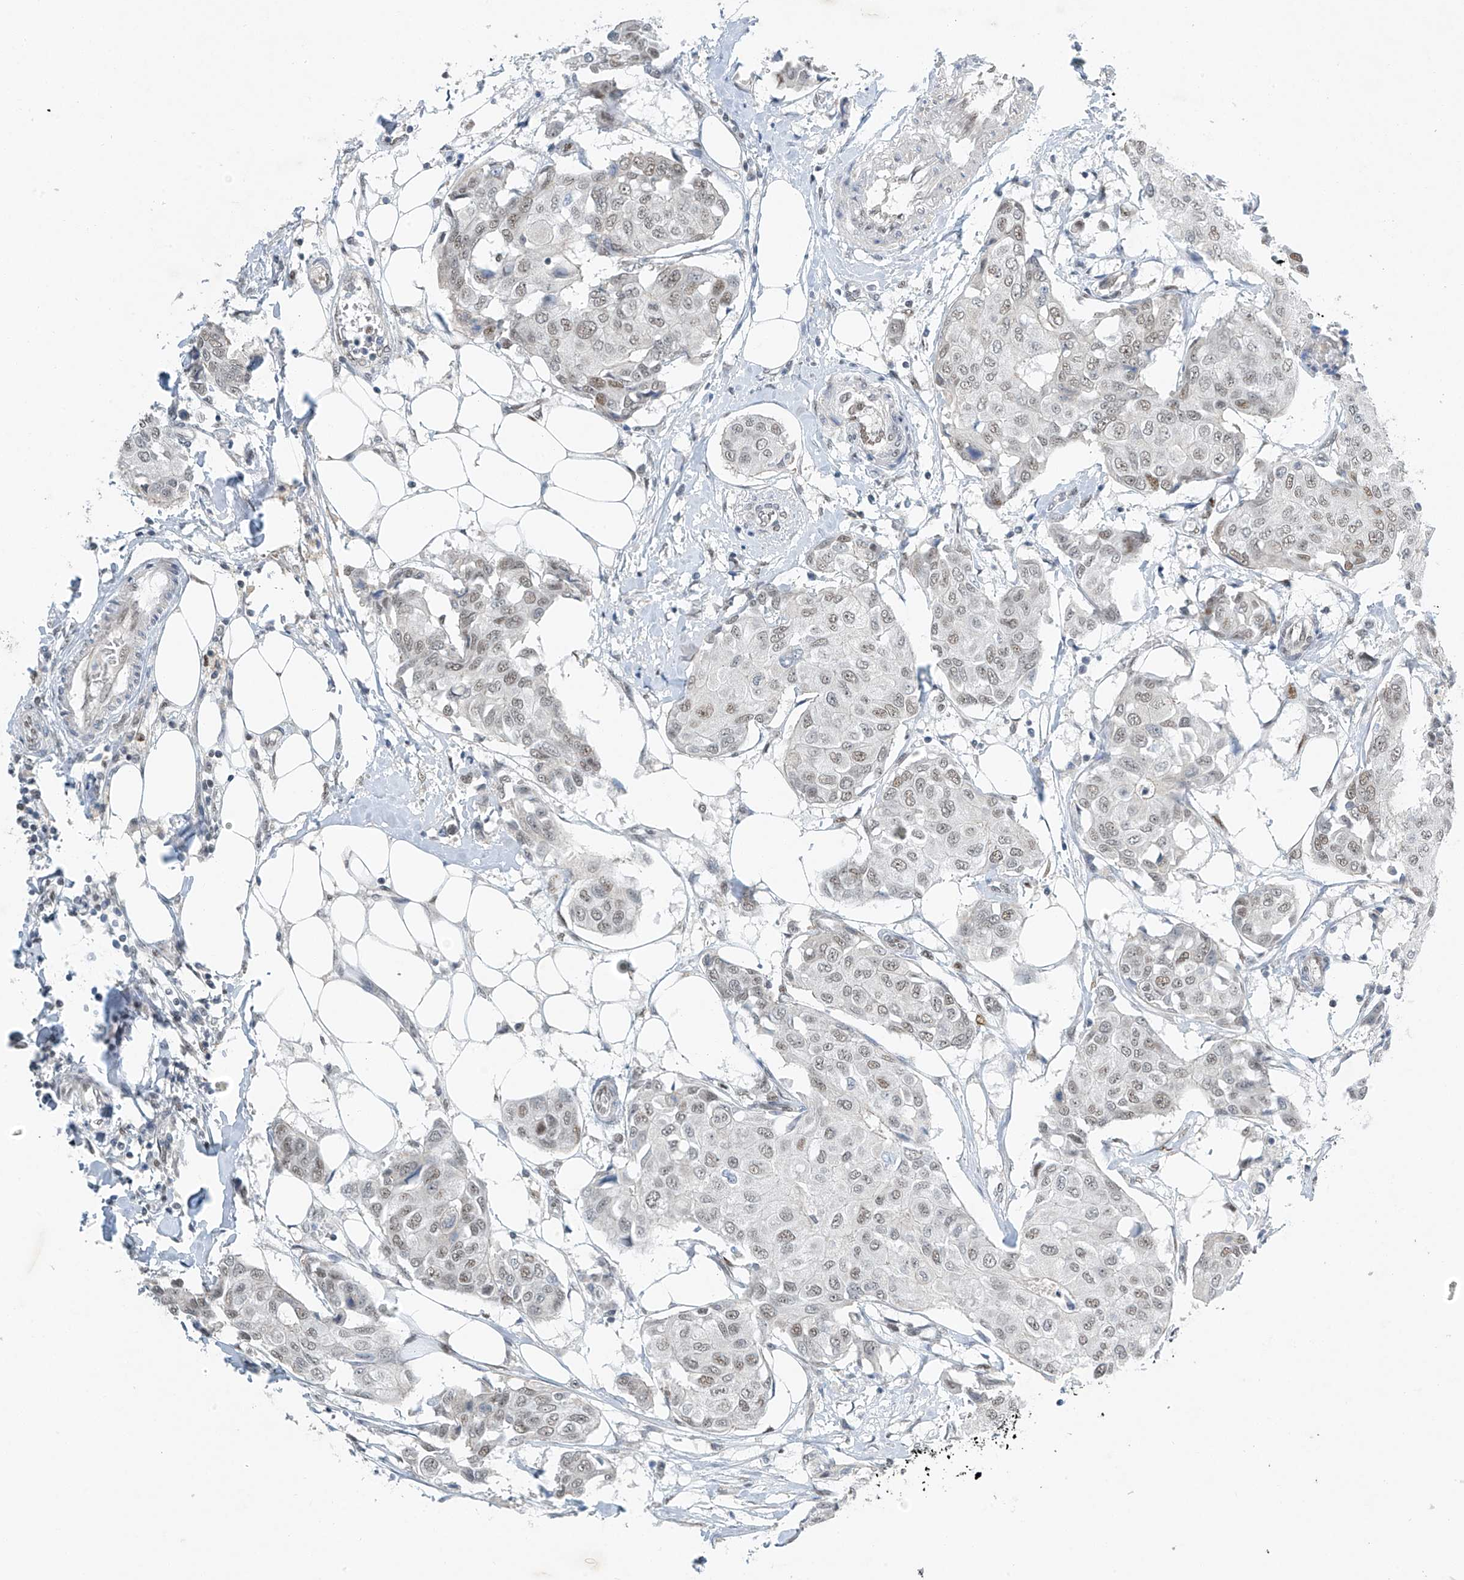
{"staining": {"intensity": "weak", "quantity": ">75%", "location": "nuclear"}, "tissue": "breast cancer", "cell_type": "Tumor cells", "image_type": "cancer", "snomed": [{"axis": "morphology", "description": "Duct carcinoma"}, {"axis": "topography", "description": "Breast"}], "caption": "This is a micrograph of immunohistochemistry staining of breast cancer (infiltrating ductal carcinoma), which shows weak expression in the nuclear of tumor cells.", "gene": "TAF8", "patient": {"sex": "female", "age": 80}}